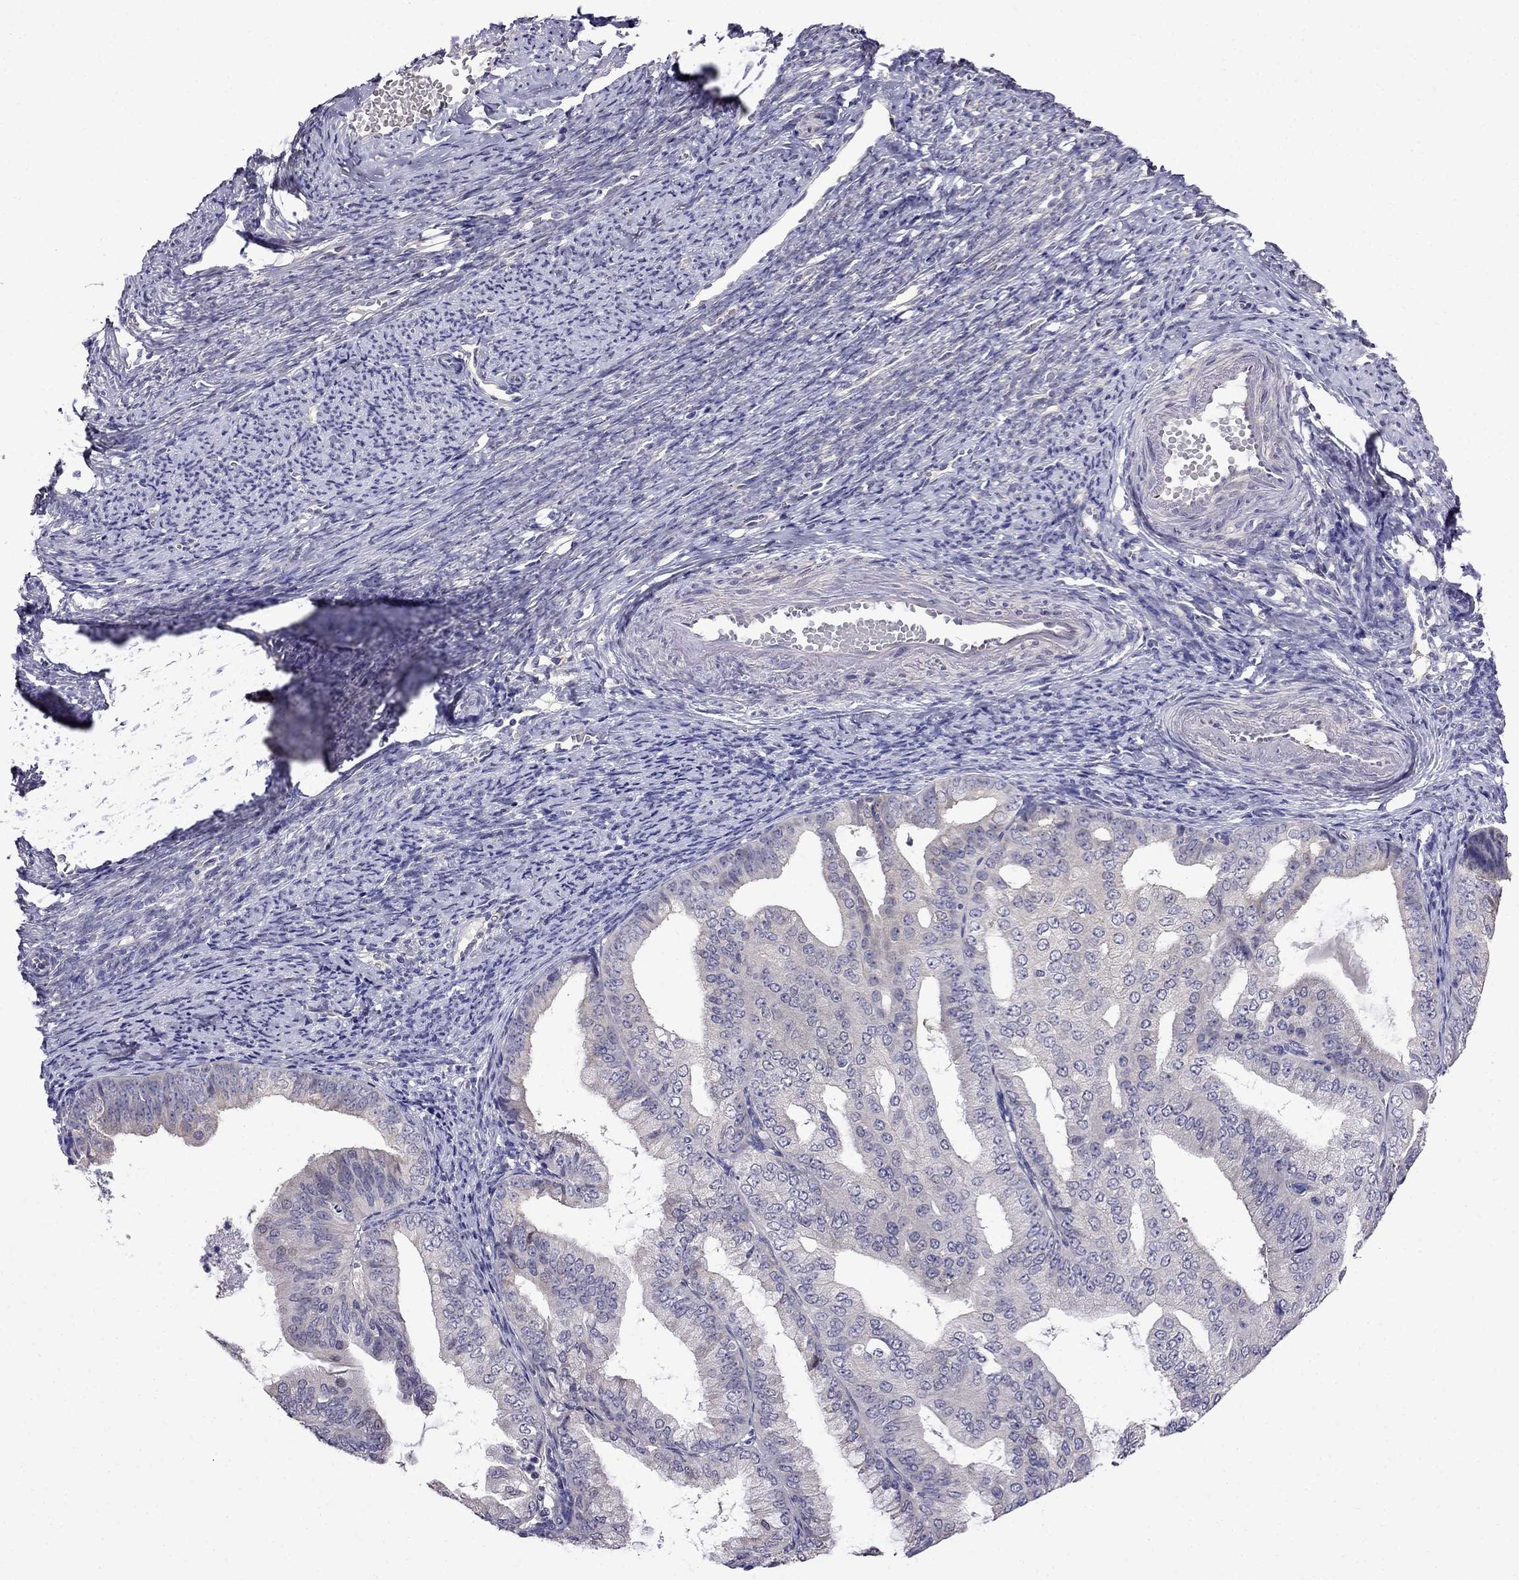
{"staining": {"intensity": "negative", "quantity": "none", "location": "none"}, "tissue": "endometrial cancer", "cell_type": "Tumor cells", "image_type": "cancer", "snomed": [{"axis": "morphology", "description": "Adenocarcinoma, NOS"}, {"axis": "topography", "description": "Endometrium"}], "caption": "IHC photomicrograph of neoplastic tissue: human endometrial adenocarcinoma stained with DAB shows no significant protein expression in tumor cells. (Stains: DAB immunohistochemistry with hematoxylin counter stain, Microscopy: brightfield microscopy at high magnification).", "gene": "SCNN1D", "patient": {"sex": "female", "age": 63}}